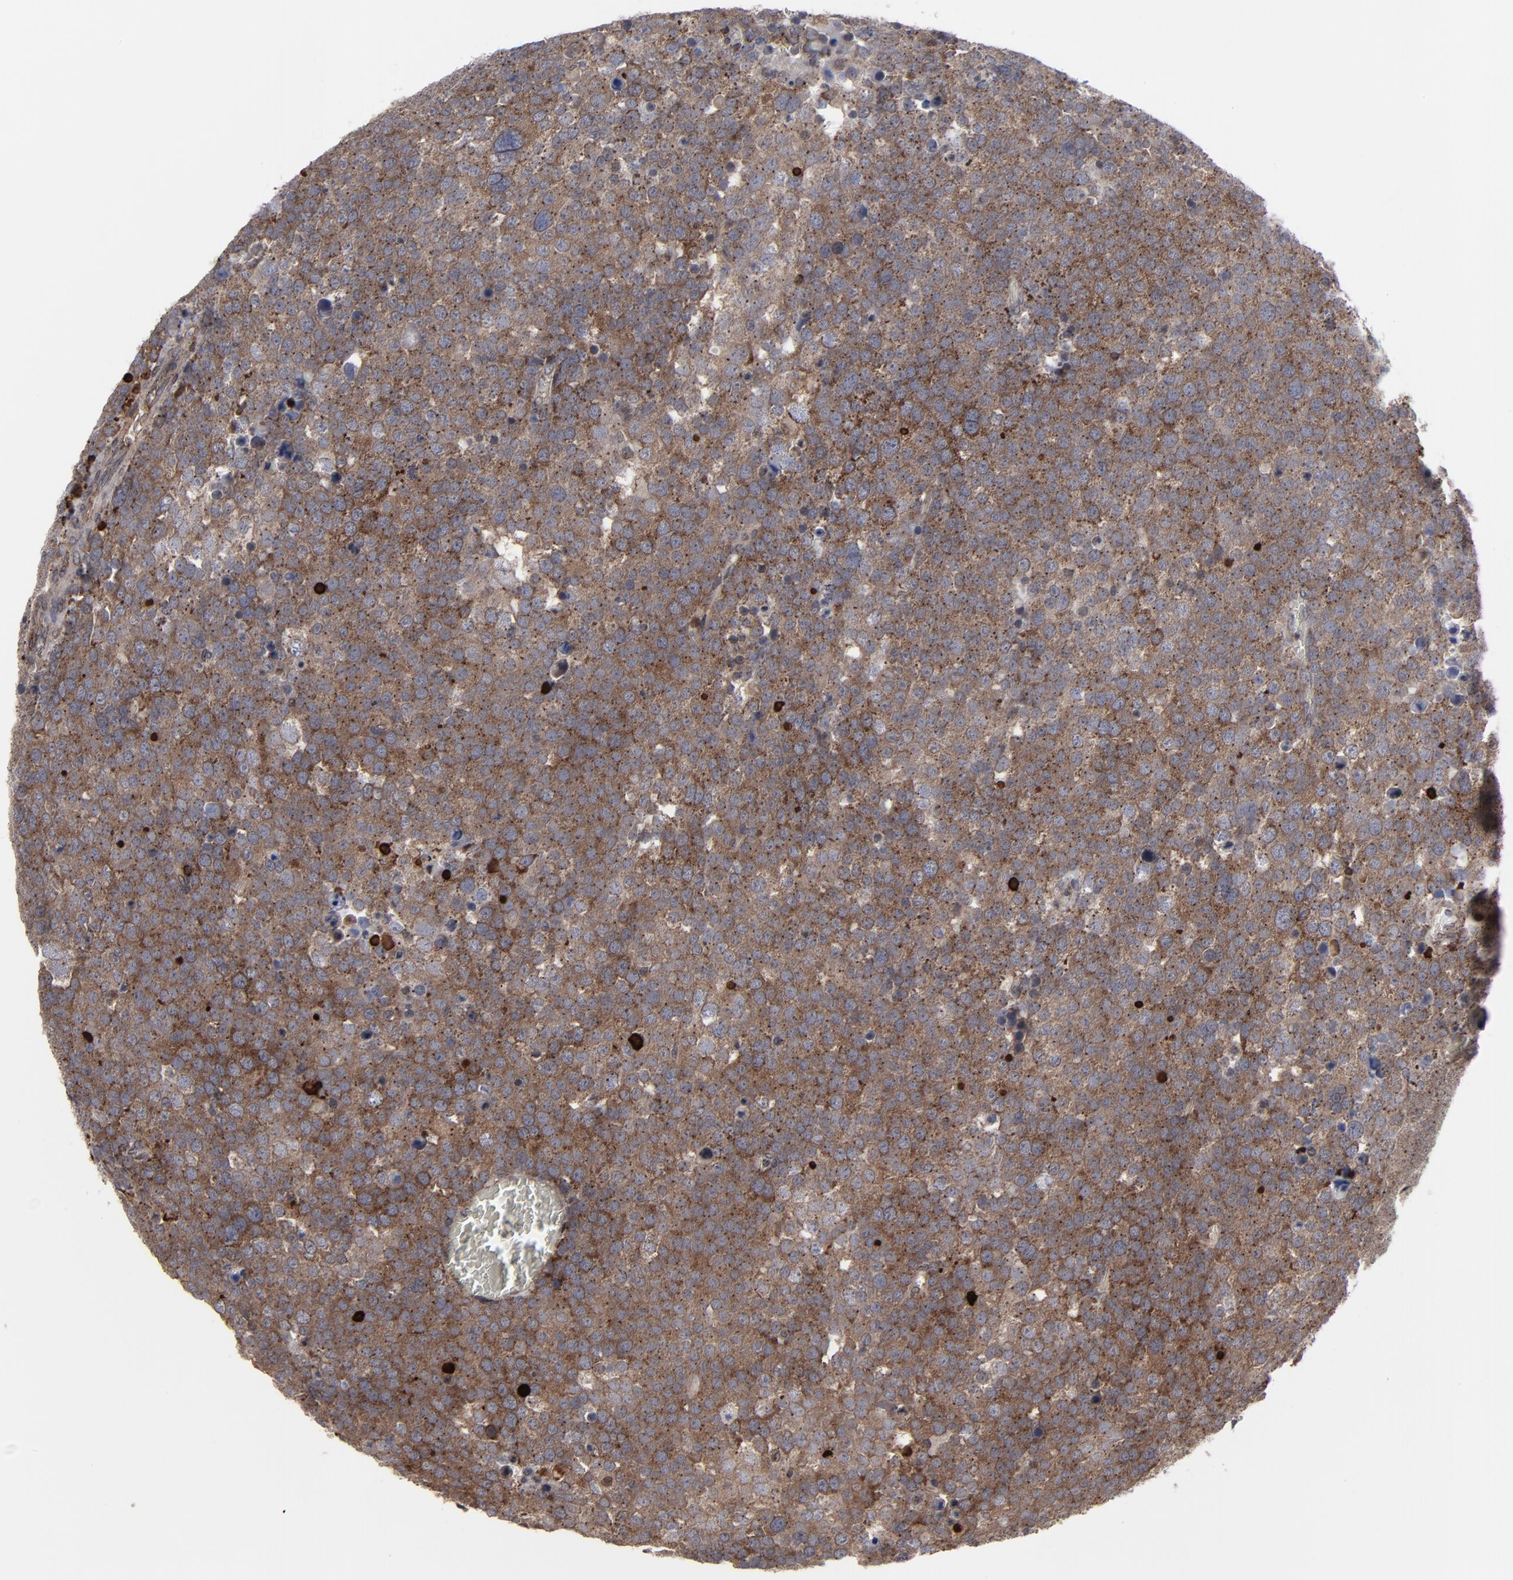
{"staining": {"intensity": "moderate", "quantity": "<25%", "location": "cytoplasmic/membranous"}, "tissue": "testis cancer", "cell_type": "Tumor cells", "image_type": "cancer", "snomed": [{"axis": "morphology", "description": "Seminoma, NOS"}, {"axis": "topography", "description": "Testis"}], "caption": "A histopathology image of human testis seminoma stained for a protein shows moderate cytoplasmic/membranous brown staining in tumor cells.", "gene": "KIAA2026", "patient": {"sex": "male", "age": 71}}